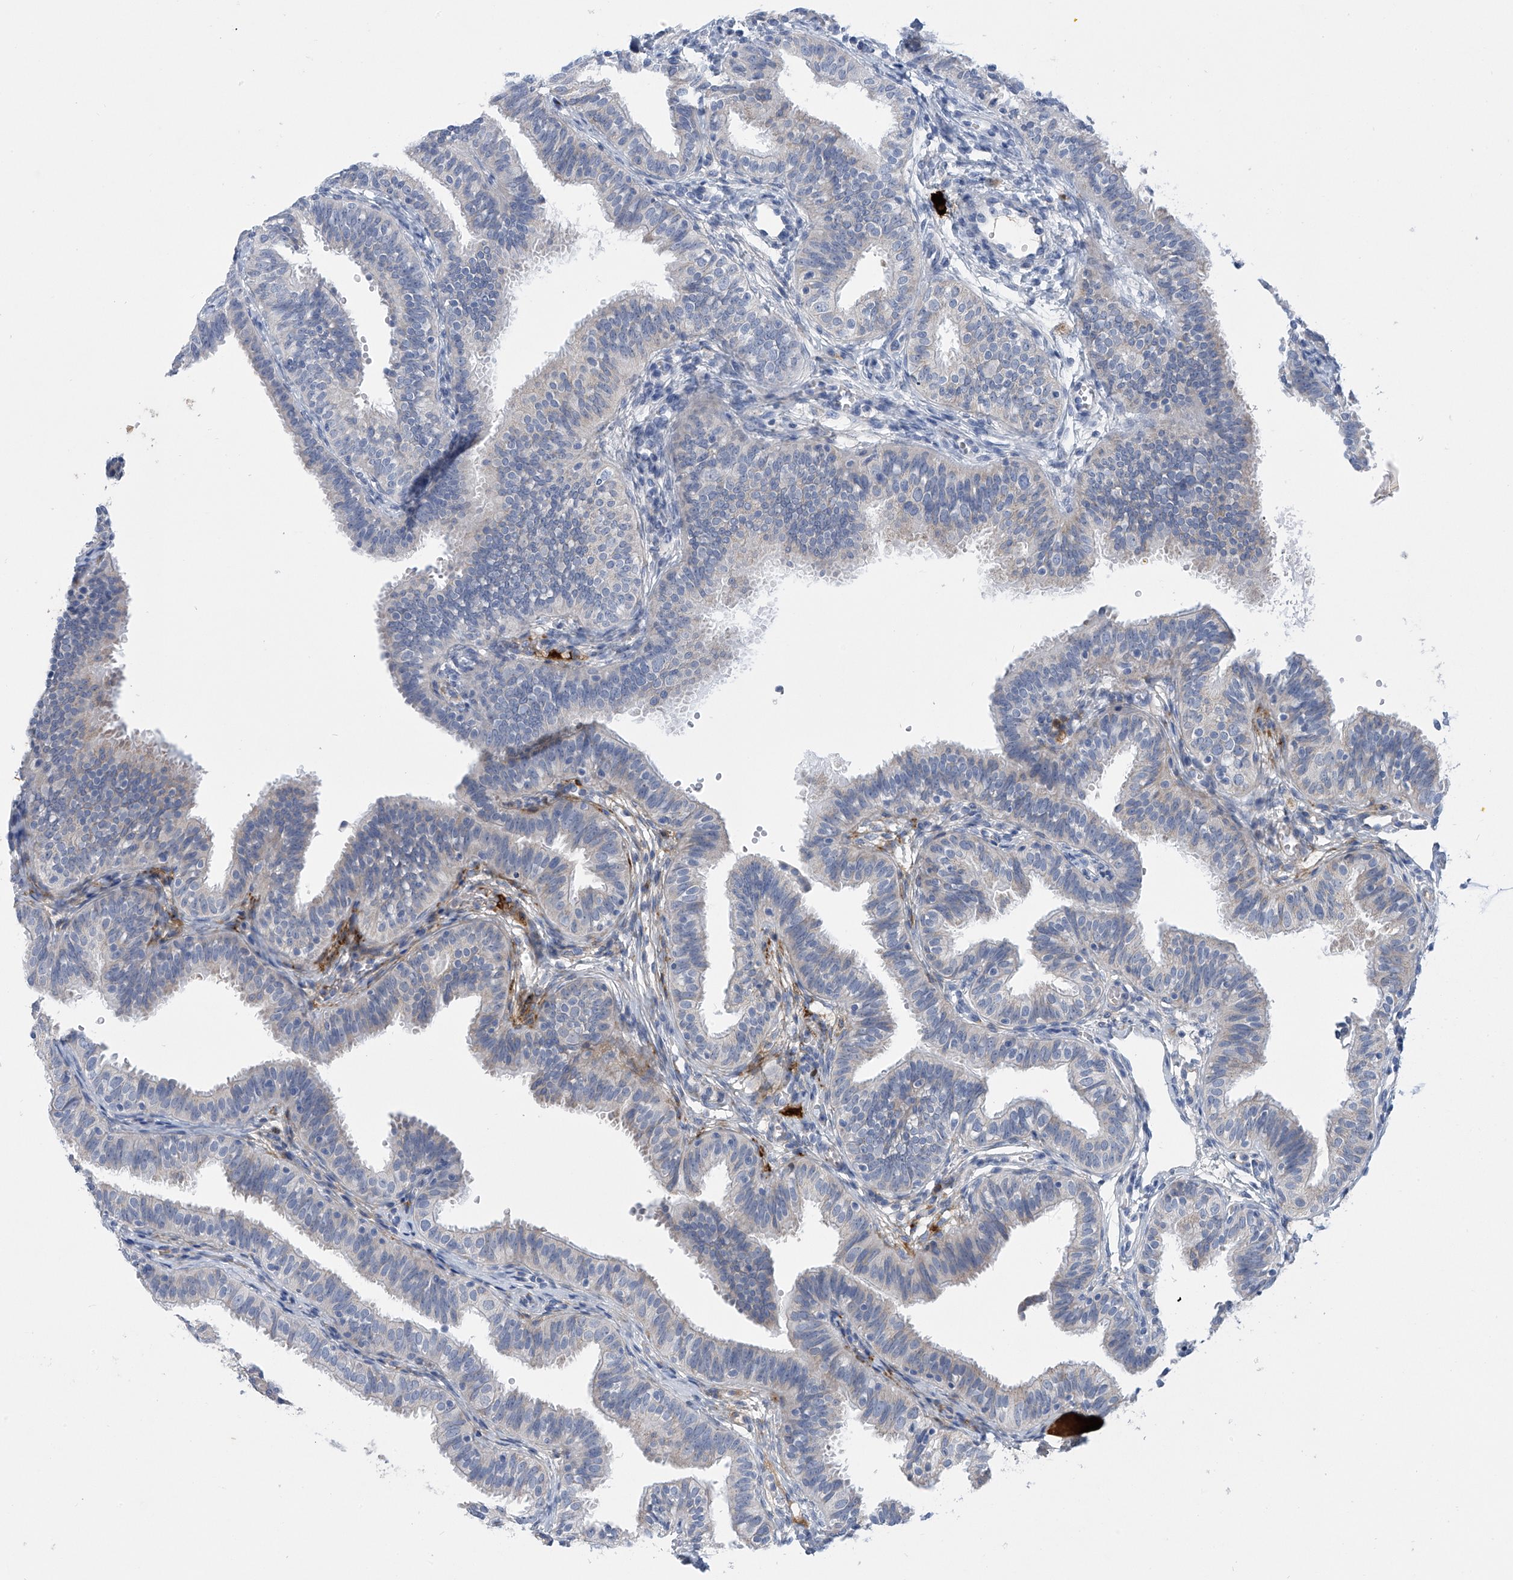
{"staining": {"intensity": "weak", "quantity": "<25%", "location": "cytoplasmic/membranous"}, "tissue": "fallopian tube", "cell_type": "Glandular cells", "image_type": "normal", "snomed": [{"axis": "morphology", "description": "Normal tissue, NOS"}, {"axis": "topography", "description": "Fallopian tube"}], "caption": "This is an immunohistochemistry micrograph of benign human fallopian tube. There is no positivity in glandular cells.", "gene": "SLCO4A1", "patient": {"sex": "female", "age": 35}}